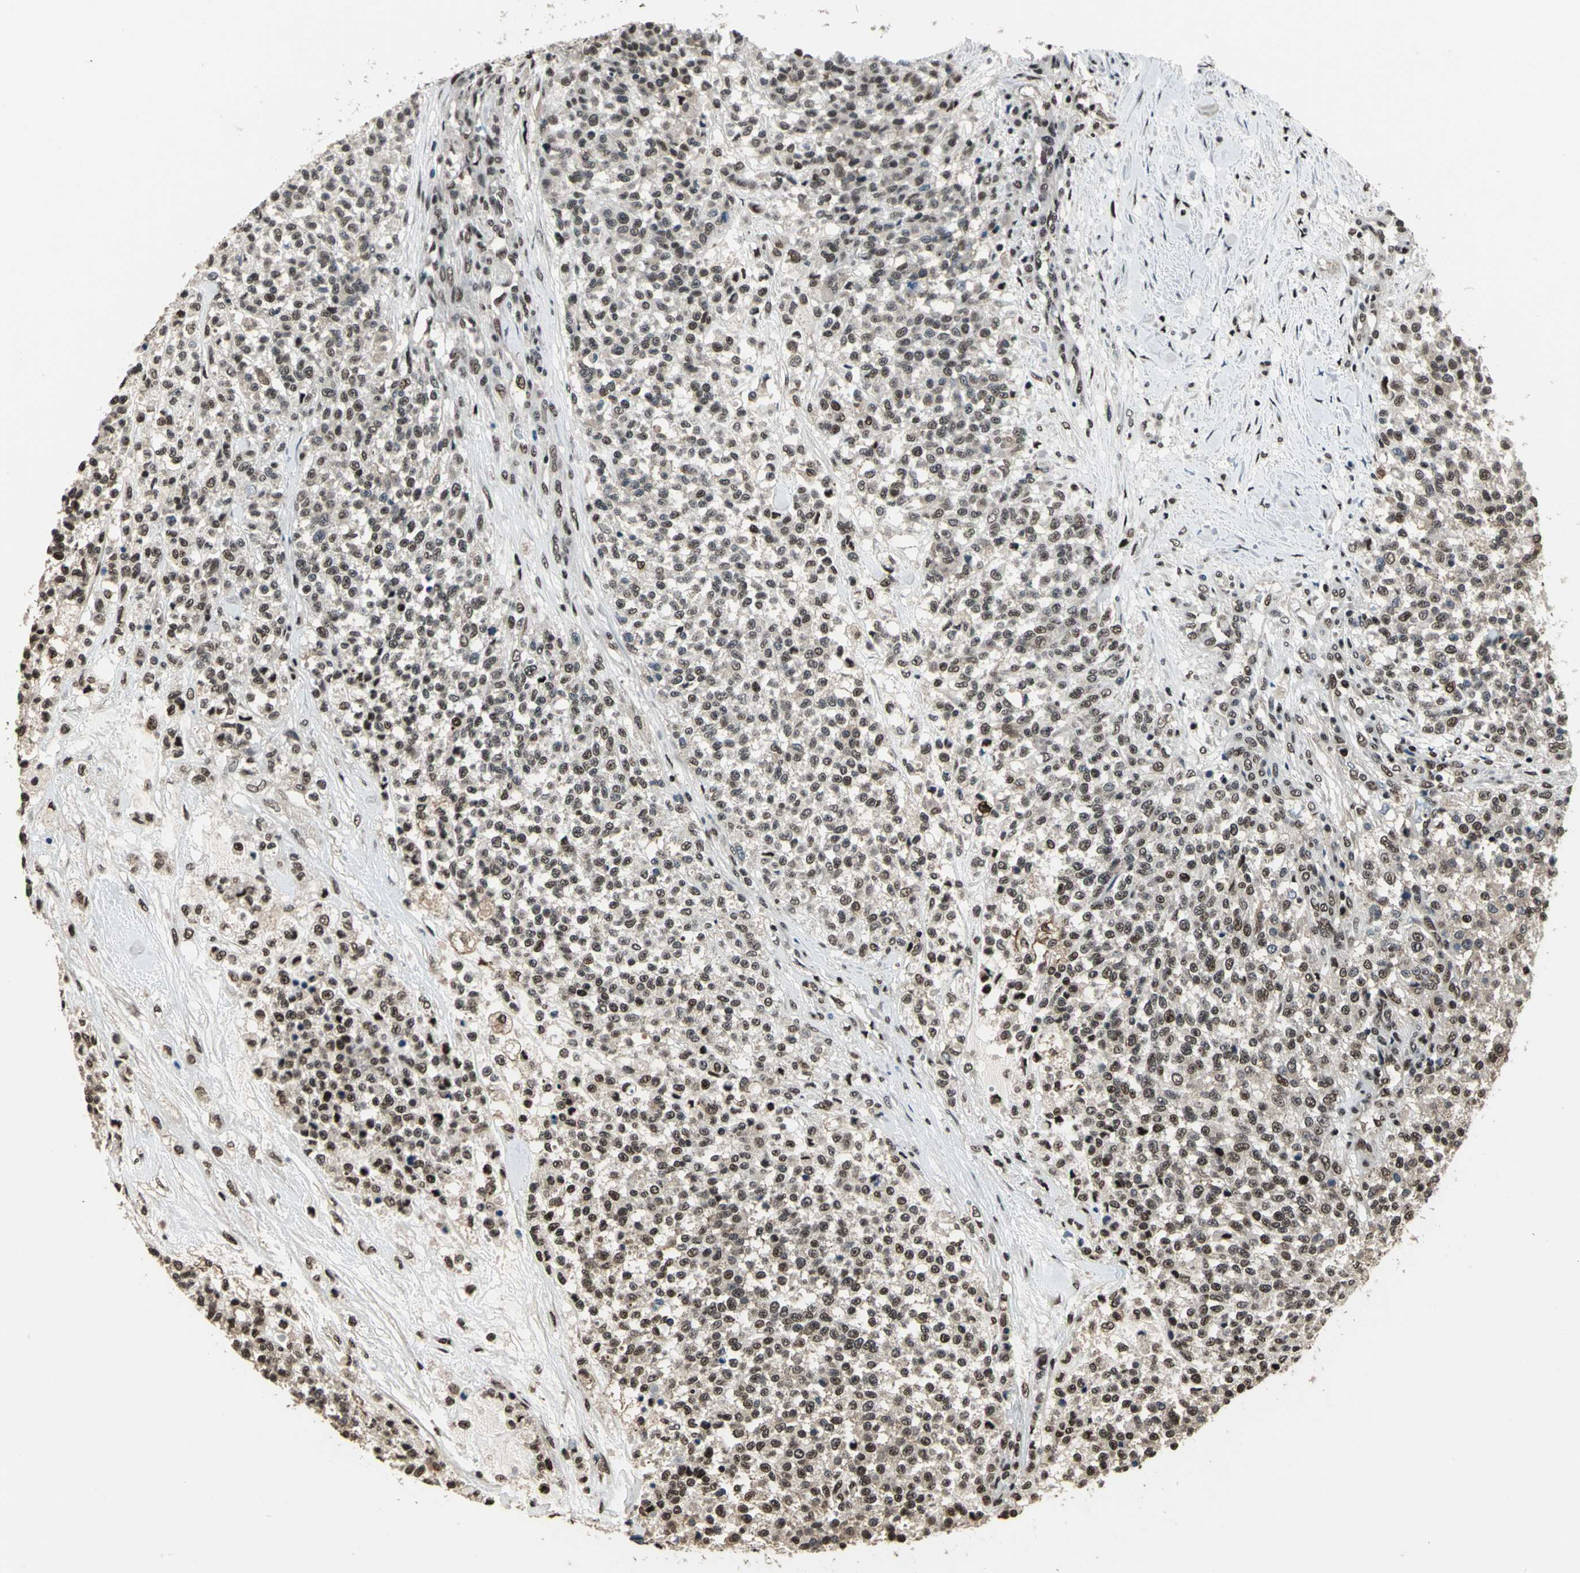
{"staining": {"intensity": "moderate", "quantity": ">75%", "location": "nuclear"}, "tissue": "testis cancer", "cell_type": "Tumor cells", "image_type": "cancer", "snomed": [{"axis": "morphology", "description": "Seminoma, NOS"}, {"axis": "topography", "description": "Testis"}], "caption": "Testis cancer (seminoma) stained with a brown dye displays moderate nuclear positive positivity in about >75% of tumor cells.", "gene": "MIS18BP1", "patient": {"sex": "male", "age": 59}}